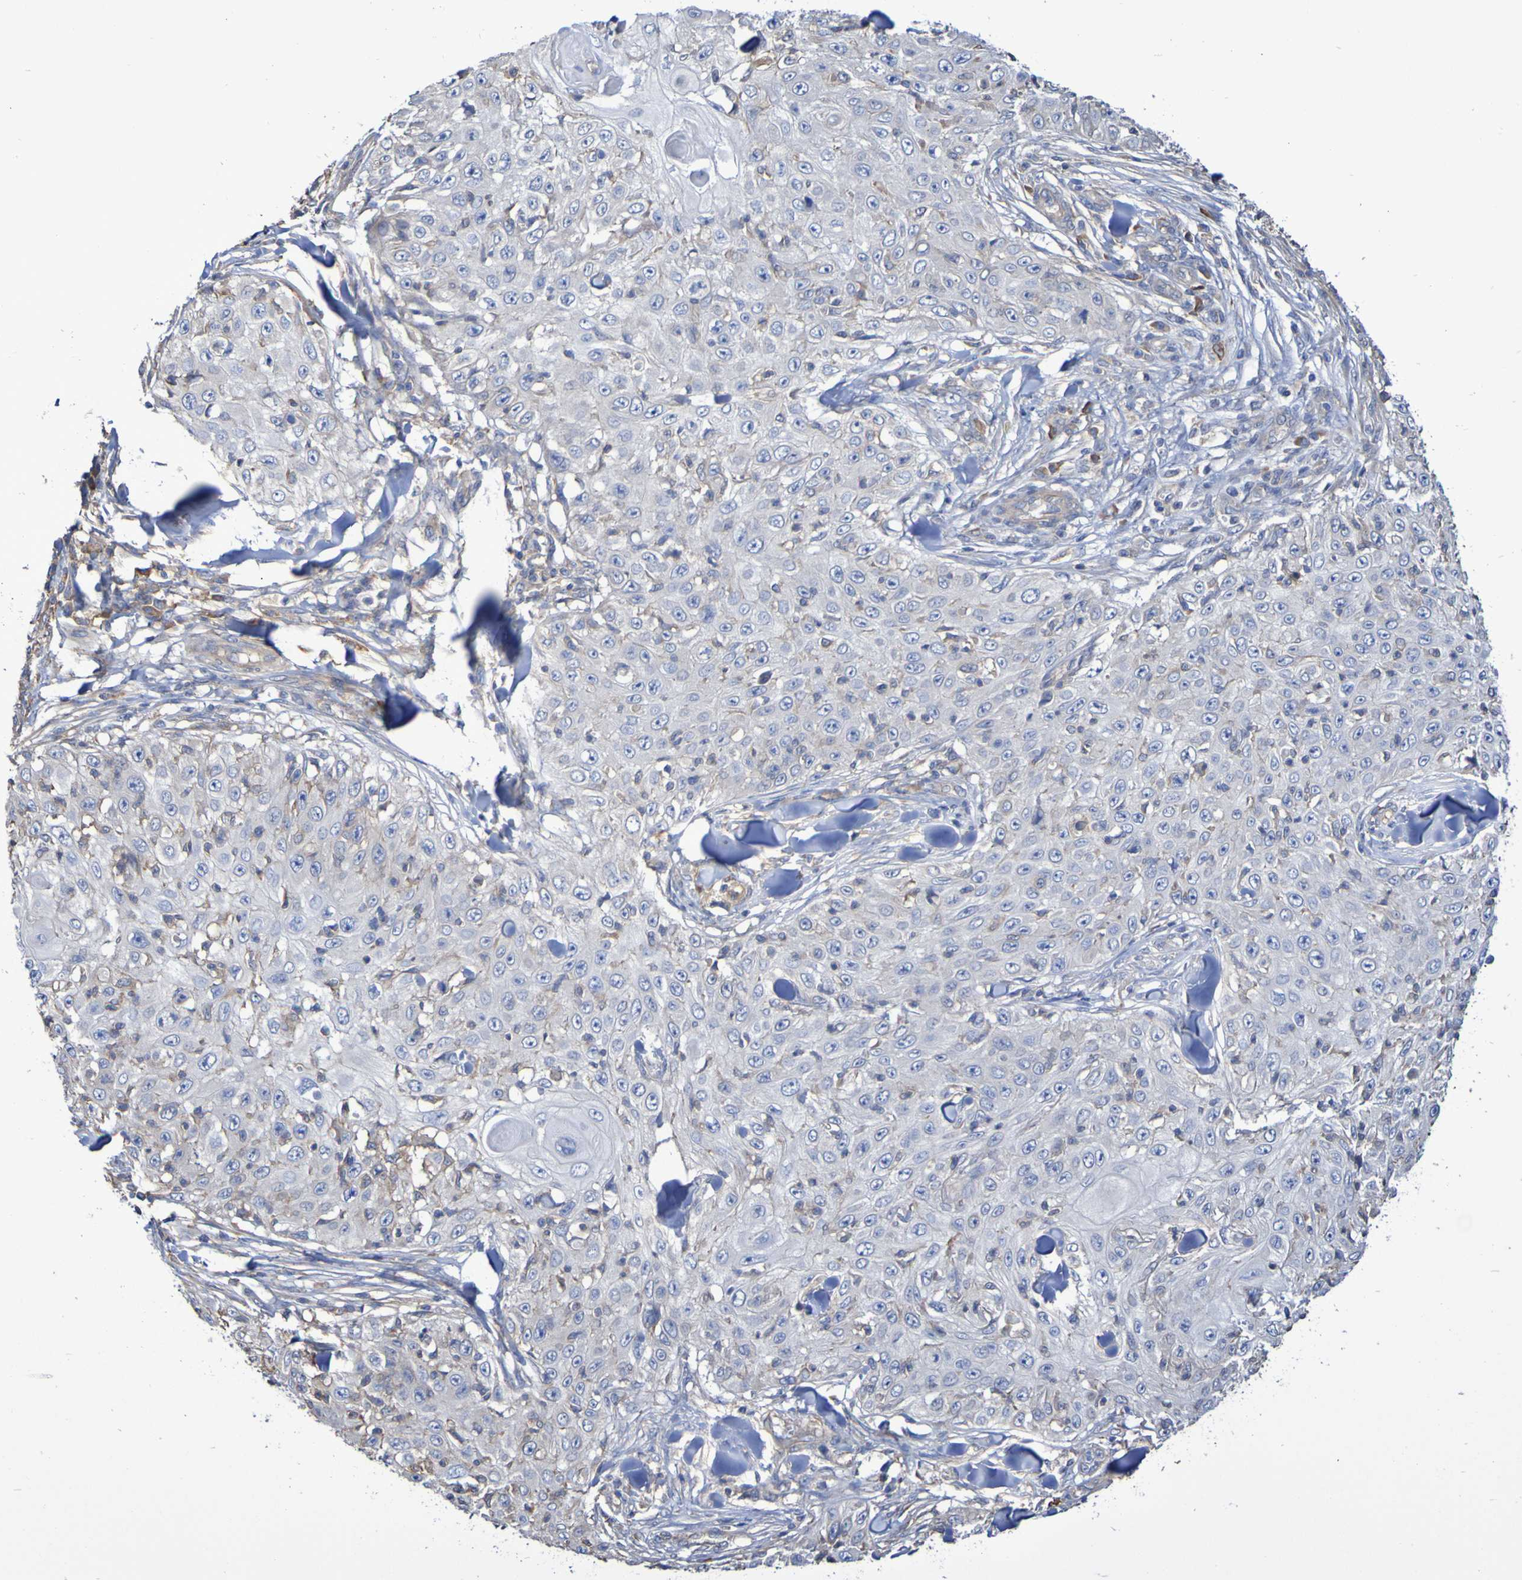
{"staining": {"intensity": "negative", "quantity": "none", "location": "none"}, "tissue": "skin cancer", "cell_type": "Tumor cells", "image_type": "cancer", "snomed": [{"axis": "morphology", "description": "Squamous cell carcinoma, NOS"}, {"axis": "topography", "description": "Skin"}], "caption": "A micrograph of human squamous cell carcinoma (skin) is negative for staining in tumor cells.", "gene": "SYNJ1", "patient": {"sex": "male", "age": 86}}